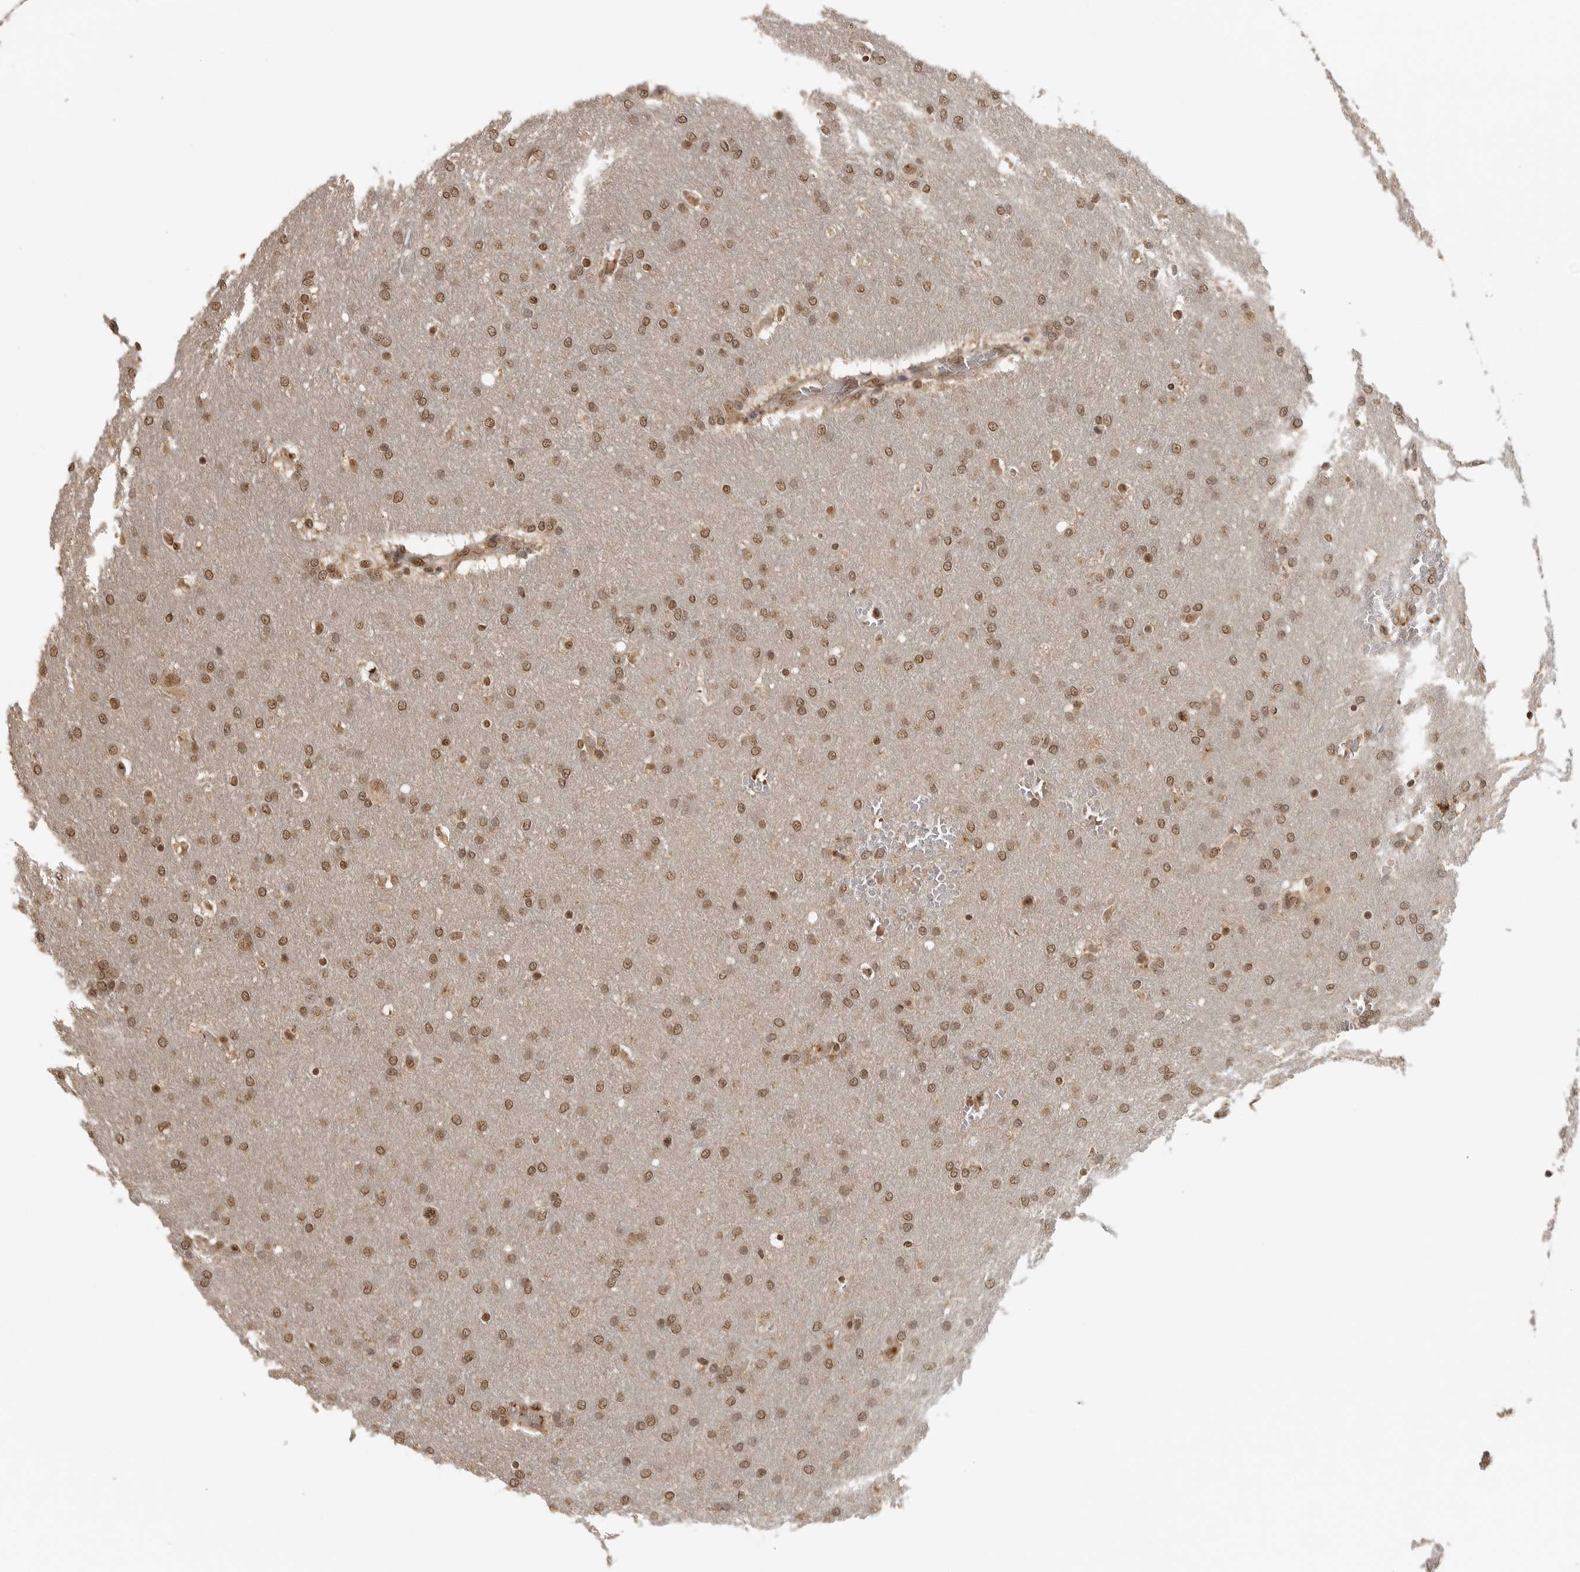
{"staining": {"intensity": "moderate", "quantity": ">75%", "location": "nuclear"}, "tissue": "glioma", "cell_type": "Tumor cells", "image_type": "cancer", "snomed": [{"axis": "morphology", "description": "Glioma, malignant, Low grade"}, {"axis": "topography", "description": "Brain"}], "caption": "DAB (3,3'-diaminobenzidine) immunohistochemical staining of malignant glioma (low-grade) shows moderate nuclear protein expression in approximately >75% of tumor cells.", "gene": "CLOCK", "patient": {"sex": "female", "age": 37}}